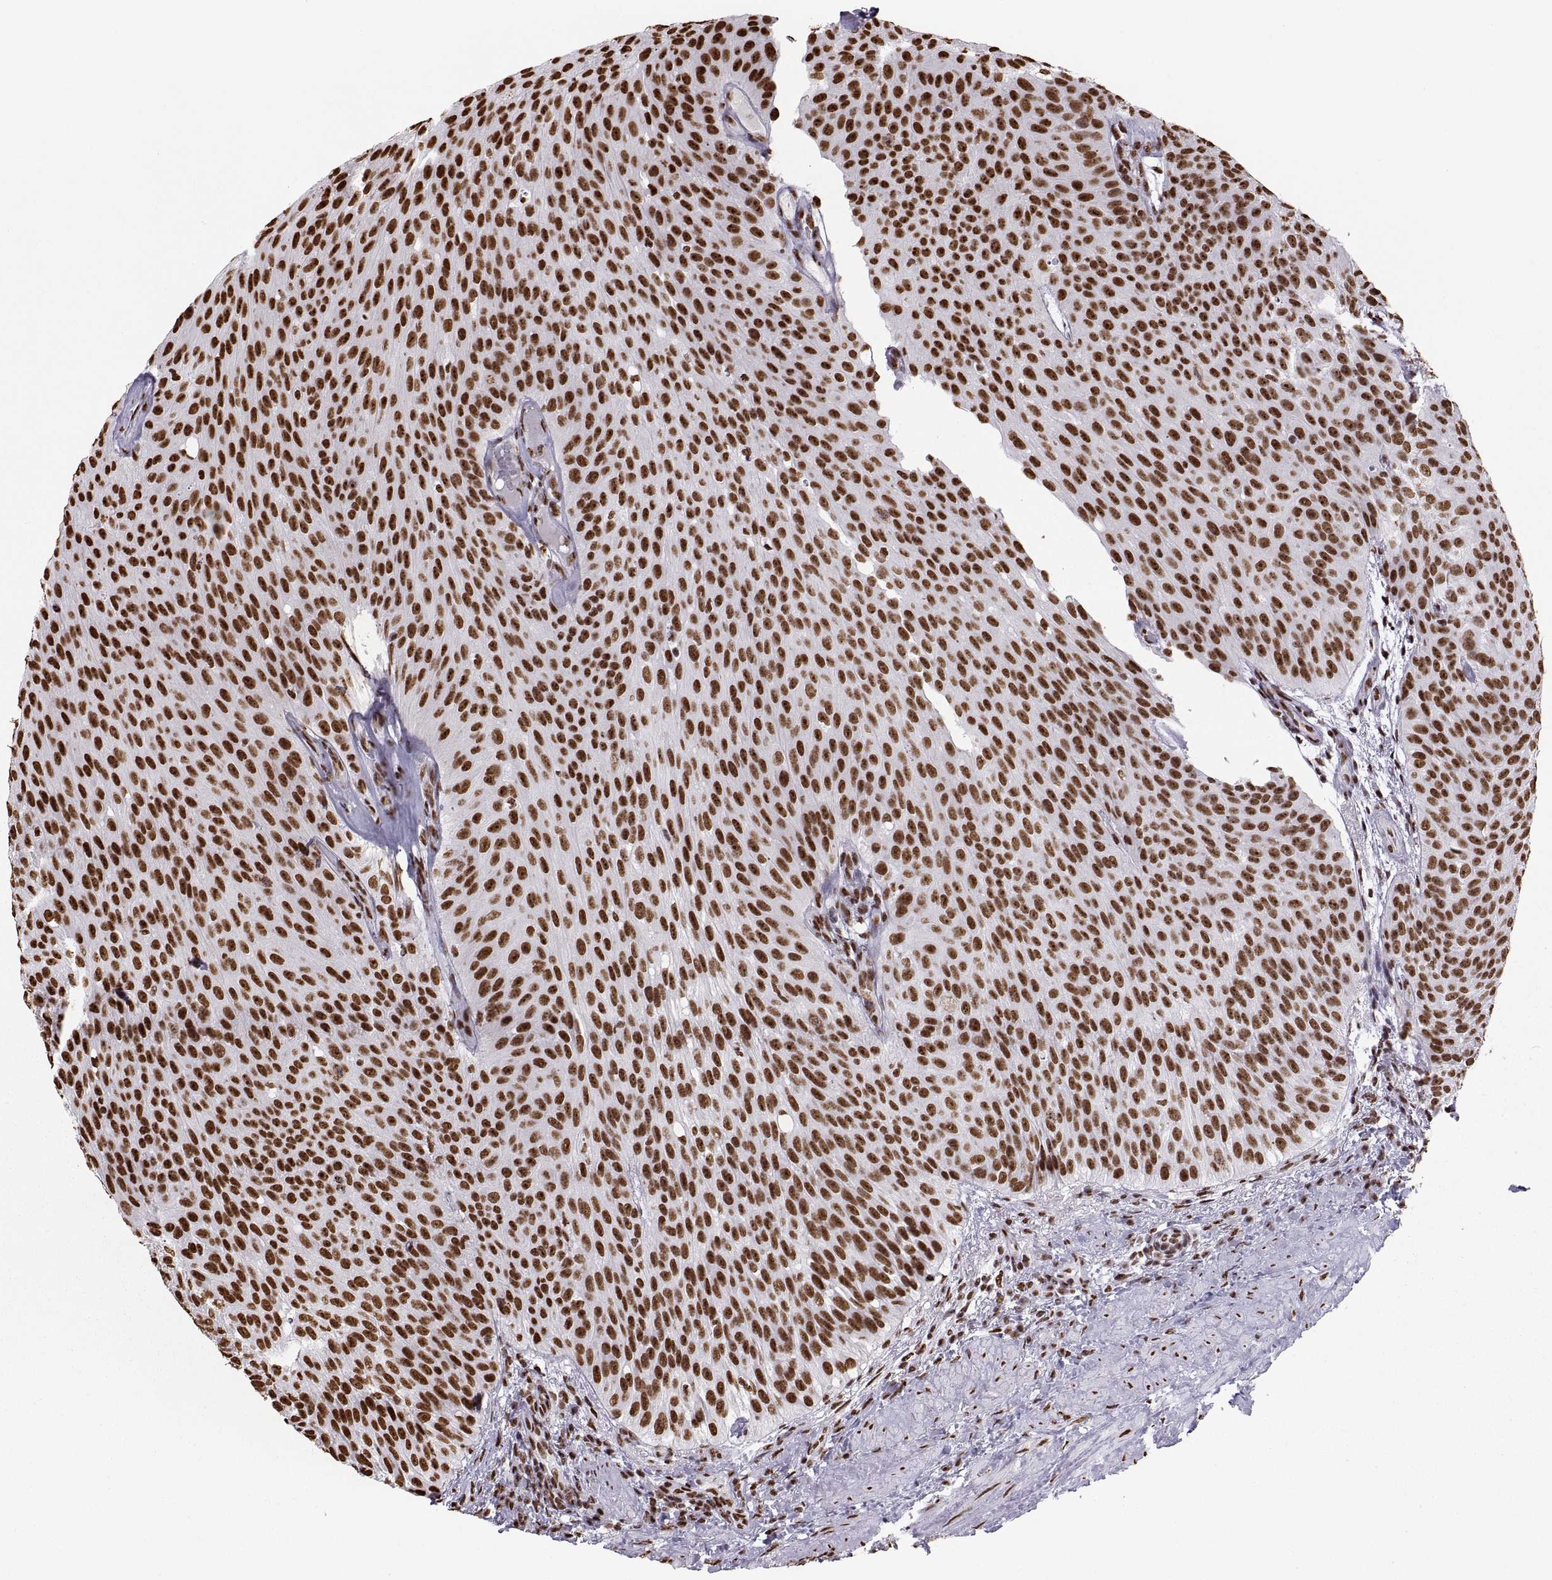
{"staining": {"intensity": "strong", "quantity": ">75%", "location": "nuclear"}, "tissue": "urothelial cancer", "cell_type": "Tumor cells", "image_type": "cancer", "snomed": [{"axis": "morphology", "description": "Urothelial carcinoma, Low grade"}, {"axis": "topography", "description": "Urinary bladder"}], "caption": "Protein staining of low-grade urothelial carcinoma tissue exhibits strong nuclear staining in about >75% of tumor cells.", "gene": "SNAI1", "patient": {"sex": "male", "age": 78}}